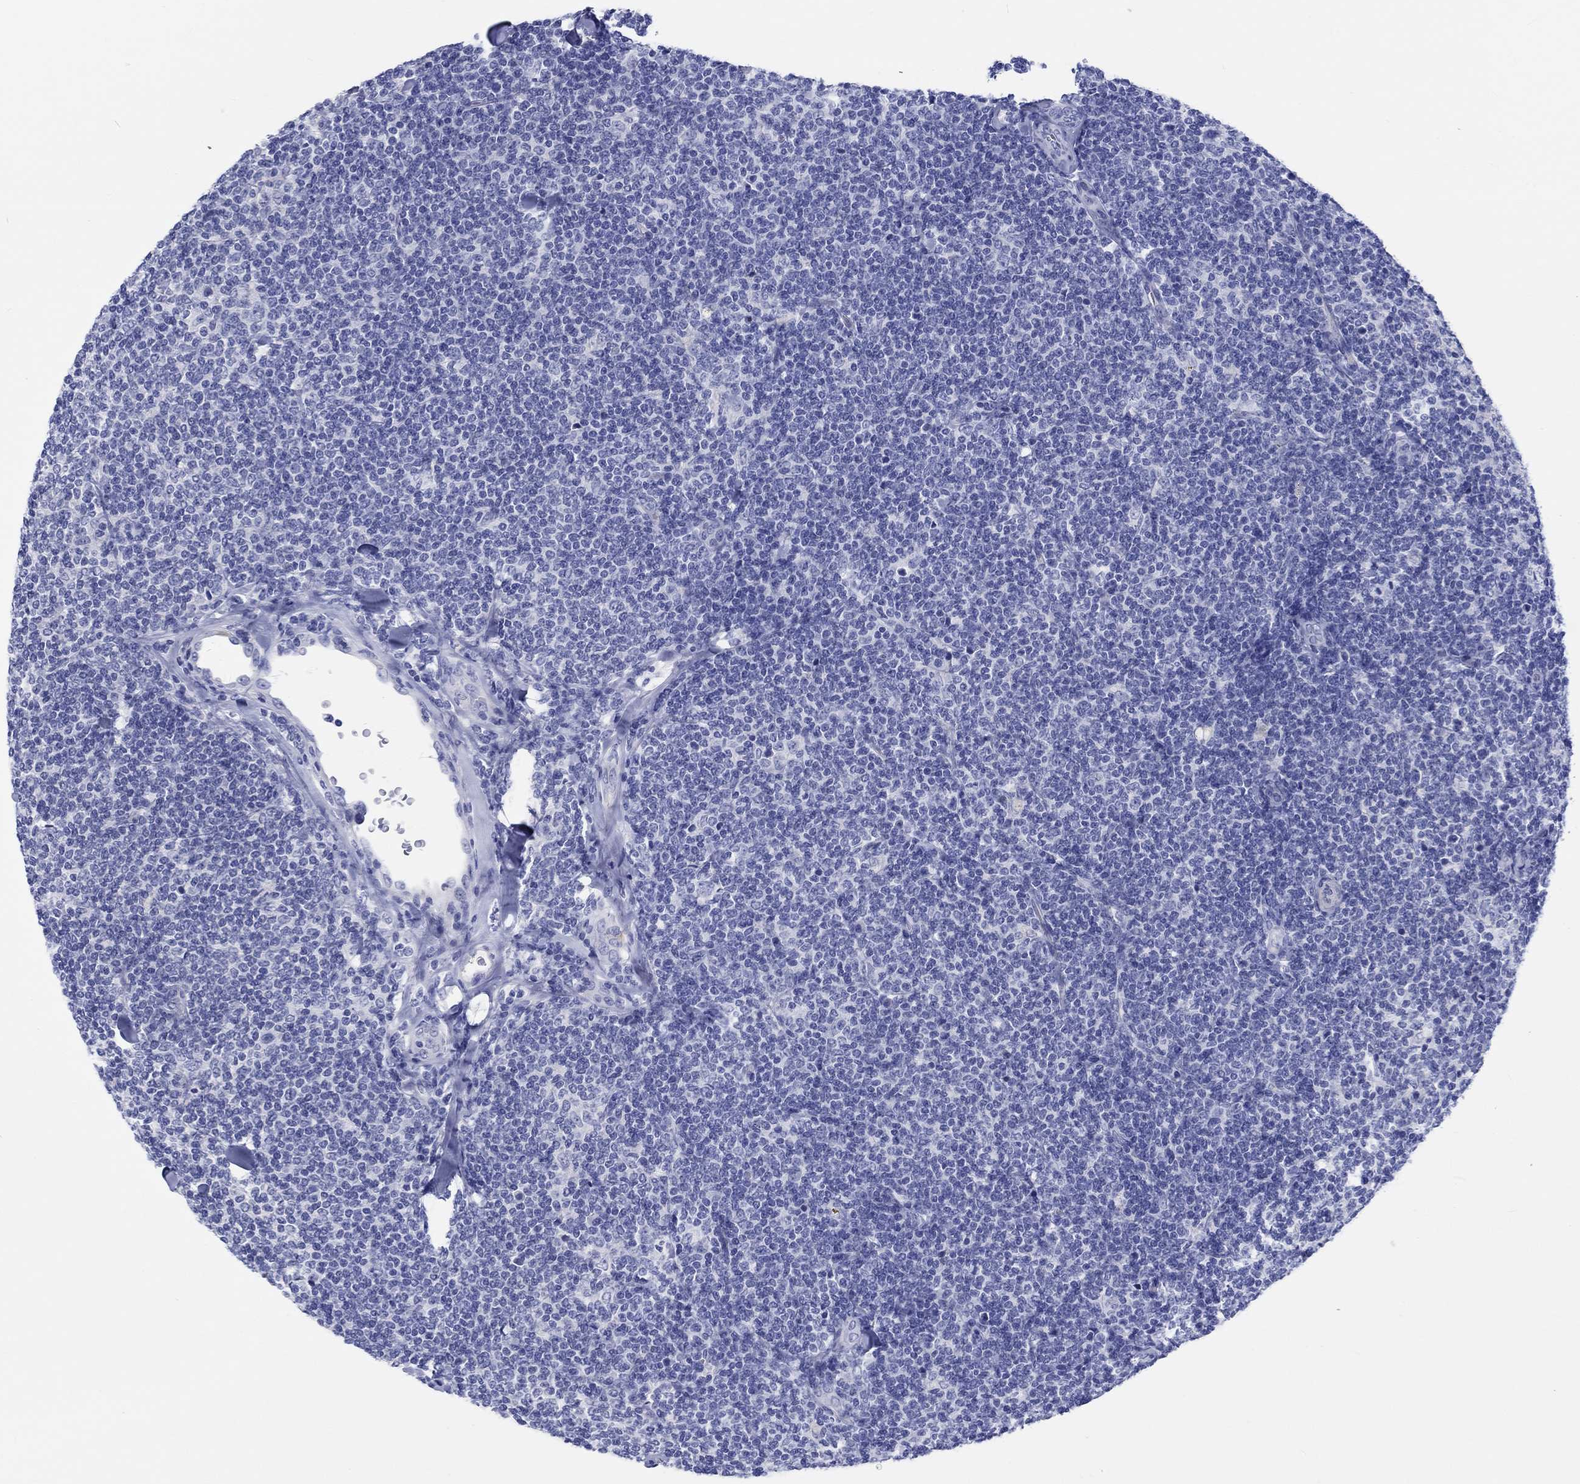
{"staining": {"intensity": "negative", "quantity": "none", "location": "none"}, "tissue": "lymphoma", "cell_type": "Tumor cells", "image_type": "cancer", "snomed": [{"axis": "morphology", "description": "Malignant lymphoma, non-Hodgkin's type, Low grade"}, {"axis": "topography", "description": "Lymph node"}], "caption": "Immunohistochemical staining of lymphoma exhibits no significant positivity in tumor cells.", "gene": "CDY2B", "patient": {"sex": "female", "age": 56}}